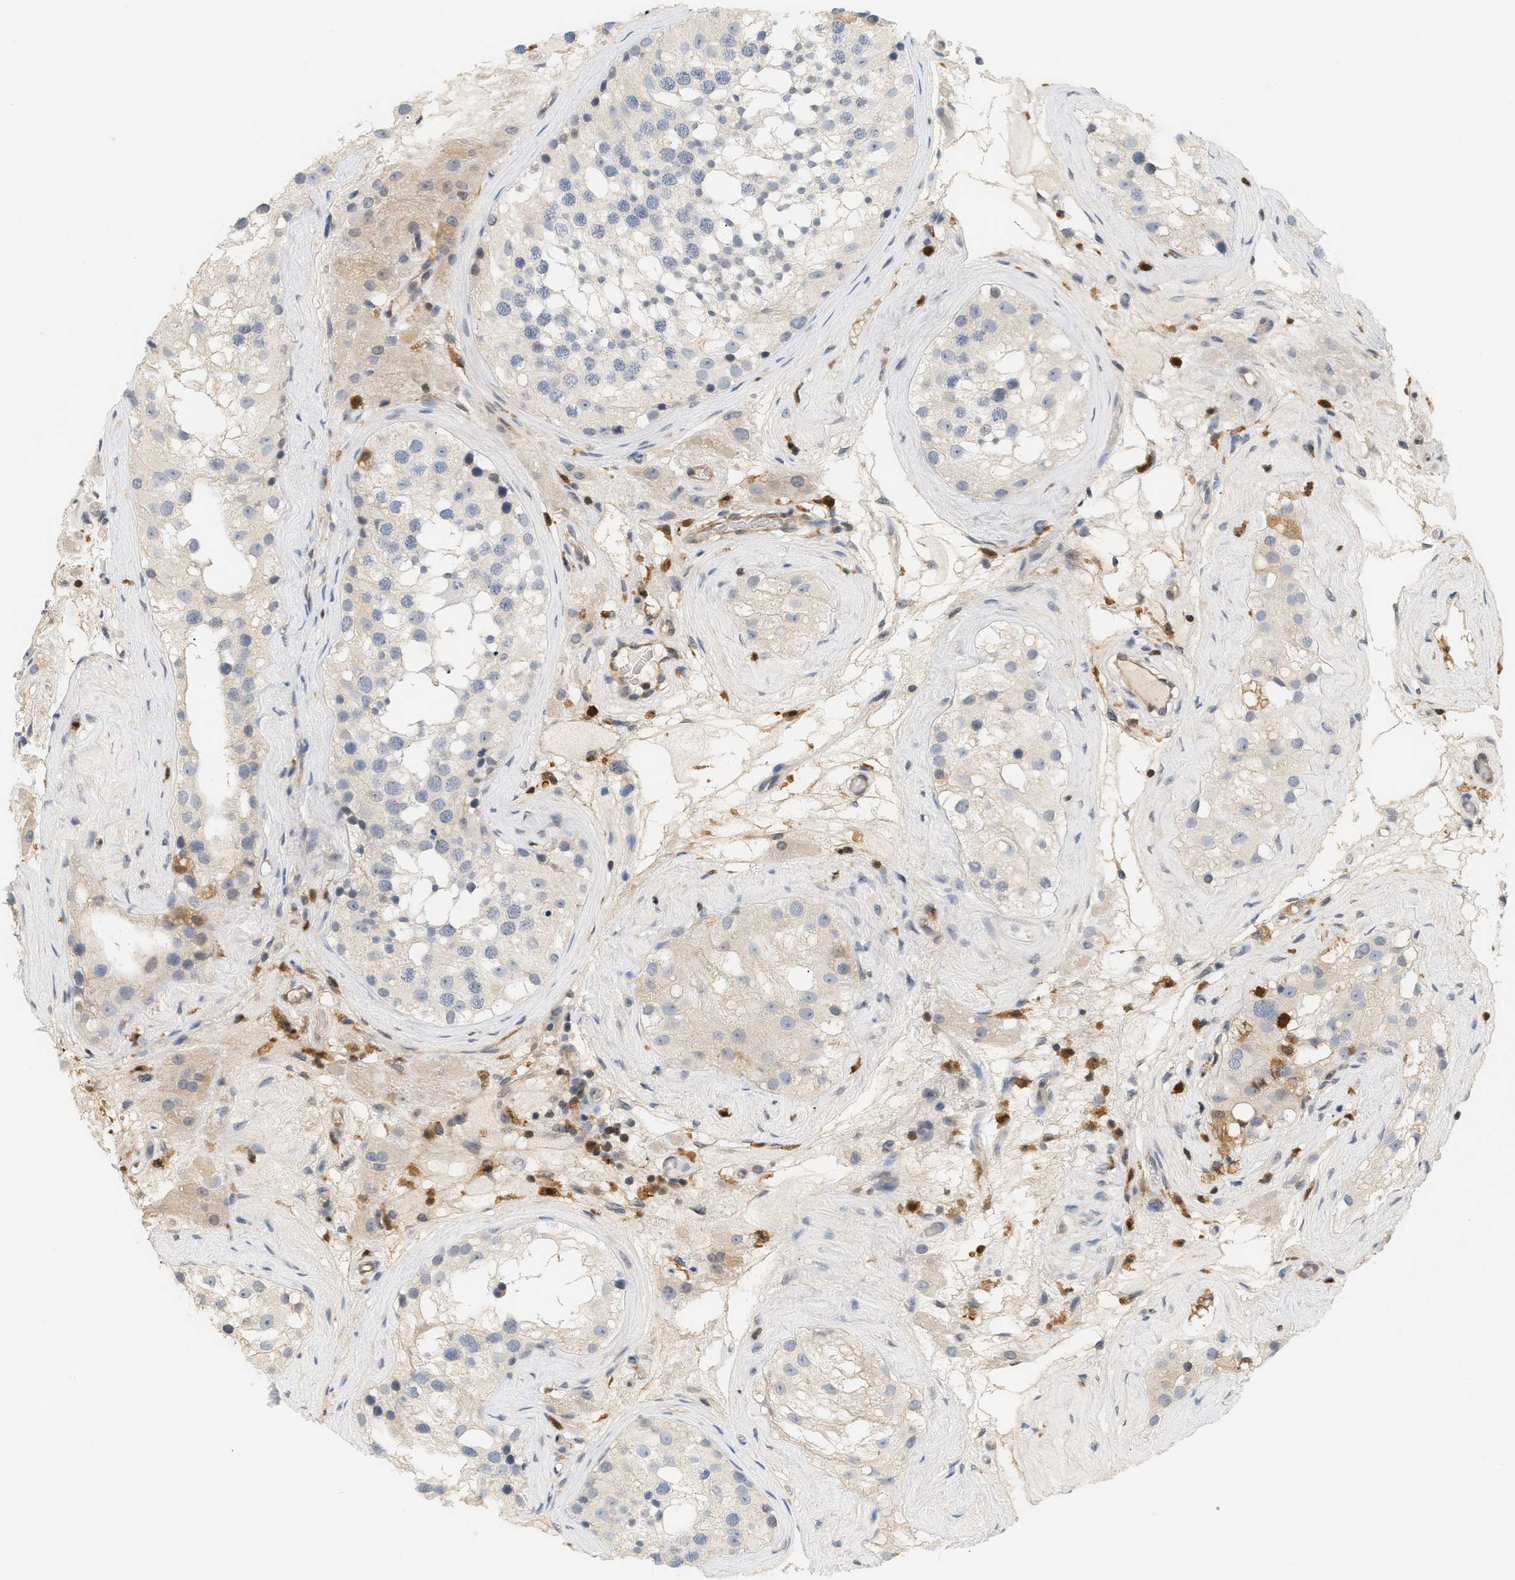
{"staining": {"intensity": "negative", "quantity": "none", "location": "none"}, "tissue": "testis", "cell_type": "Cells in seminiferous ducts", "image_type": "normal", "snomed": [{"axis": "morphology", "description": "Normal tissue, NOS"}, {"axis": "morphology", "description": "Seminoma, NOS"}, {"axis": "topography", "description": "Testis"}], "caption": "A high-resolution histopathology image shows immunohistochemistry (IHC) staining of normal testis, which demonstrates no significant staining in cells in seminiferous ducts.", "gene": "PYCARD", "patient": {"sex": "male", "age": 71}}